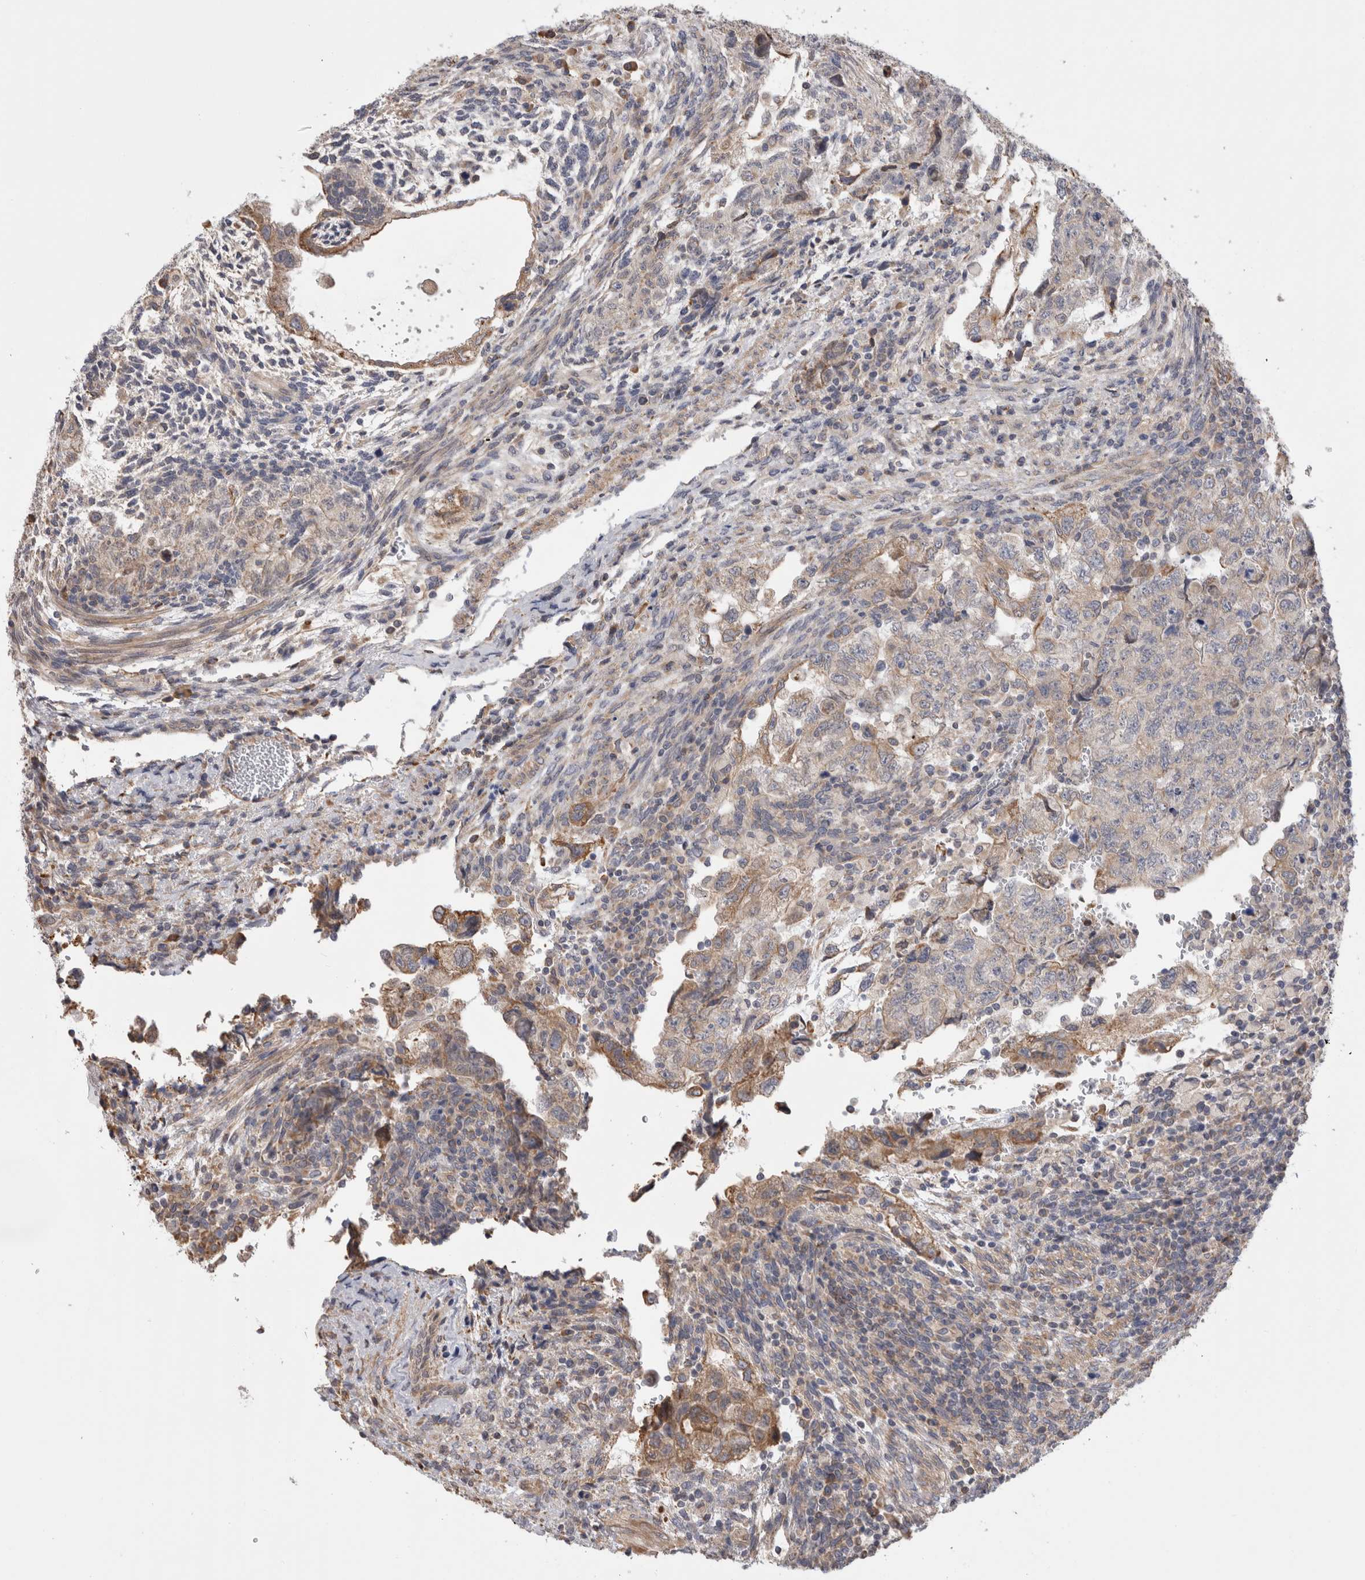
{"staining": {"intensity": "moderate", "quantity": "<25%", "location": "cytoplasmic/membranous"}, "tissue": "testis cancer", "cell_type": "Tumor cells", "image_type": "cancer", "snomed": [{"axis": "morphology", "description": "Normal tissue, NOS"}, {"axis": "morphology", "description": "Carcinoma, Embryonal, NOS"}, {"axis": "topography", "description": "Testis"}], "caption": "Testis cancer (embryonal carcinoma) stained for a protein reveals moderate cytoplasmic/membranous positivity in tumor cells. (DAB (3,3'-diaminobenzidine) = brown stain, brightfield microscopy at high magnification).", "gene": "SMAP2", "patient": {"sex": "male", "age": 36}}